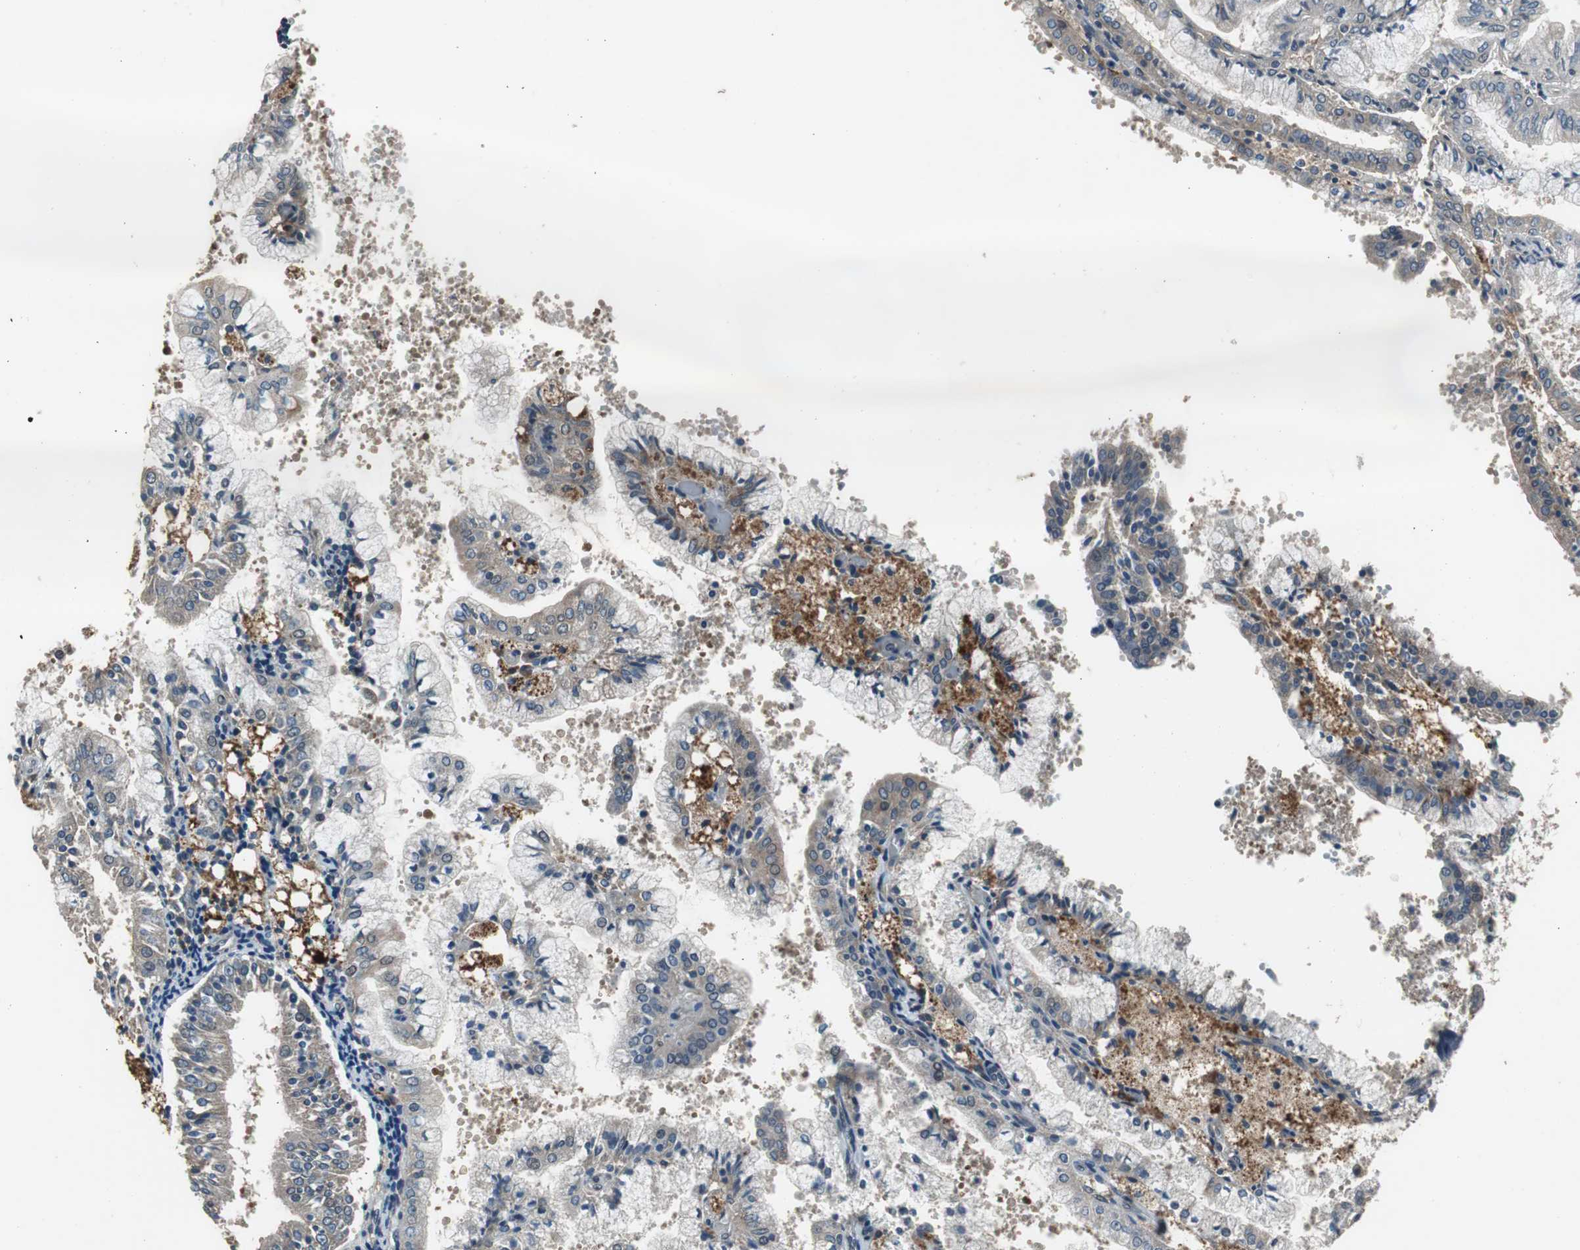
{"staining": {"intensity": "negative", "quantity": "none", "location": "none"}, "tissue": "endometrial cancer", "cell_type": "Tumor cells", "image_type": "cancer", "snomed": [{"axis": "morphology", "description": "Adenocarcinoma, NOS"}, {"axis": "topography", "description": "Endometrium"}], "caption": "A photomicrograph of human adenocarcinoma (endometrial) is negative for staining in tumor cells. The staining was performed using DAB to visualize the protein expression in brown, while the nuclei were stained in blue with hematoxylin (Magnification: 20x).", "gene": "PI4KB", "patient": {"sex": "female", "age": 63}}